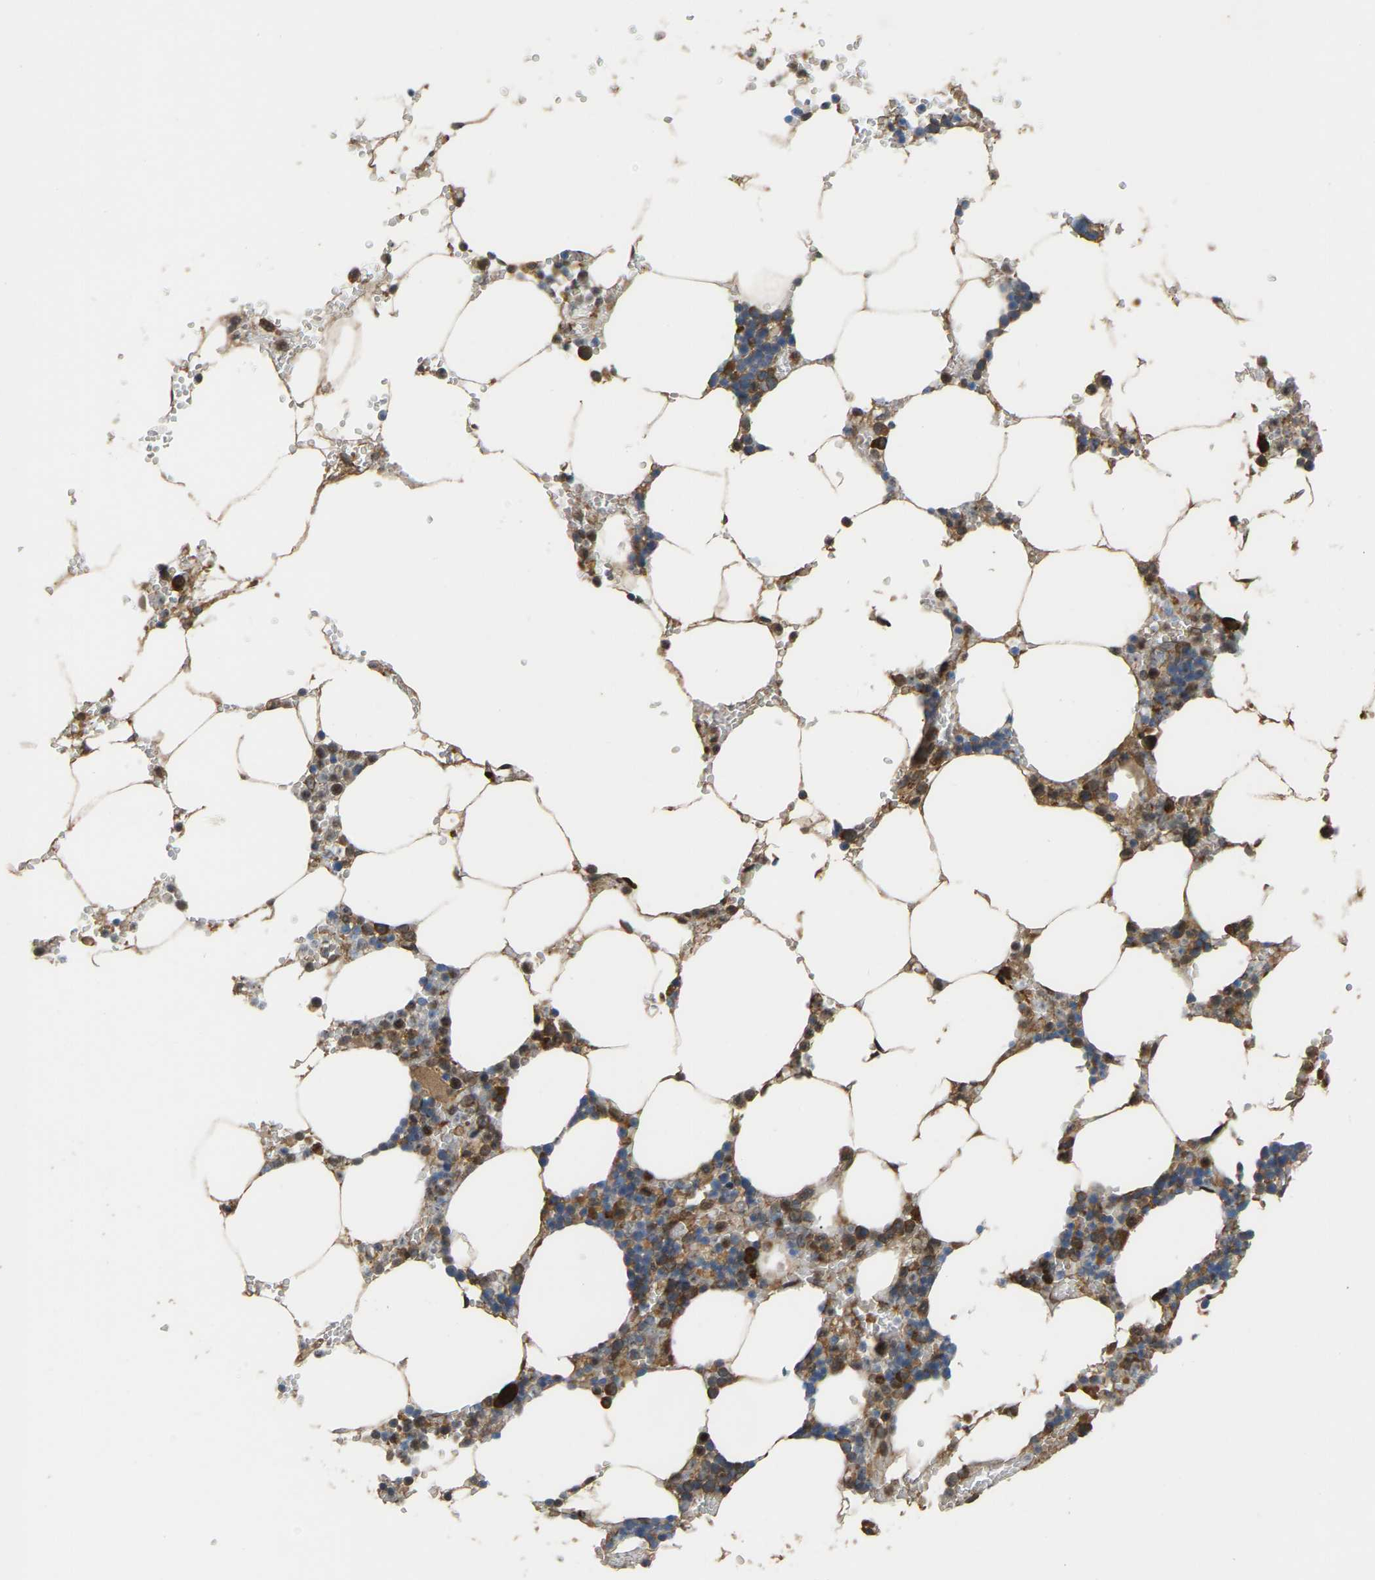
{"staining": {"intensity": "moderate", "quantity": "25%-75%", "location": "cytoplasmic/membranous"}, "tissue": "bone marrow", "cell_type": "Hematopoietic cells", "image_type": "normal", "snomed": [{"axis": "morphology", "description": "Normal tissue, NOS"}, {"axis": "topography", "description": "Bone marrow"}], "caption": "Protein staining reveals moderate cytoplasmic/membranous expression in approximately 25%-75% of hematopoietic cells in unremarkable bone marrow.", "gene": "CROT", "patient": {"sex": "male", "age": 70}}